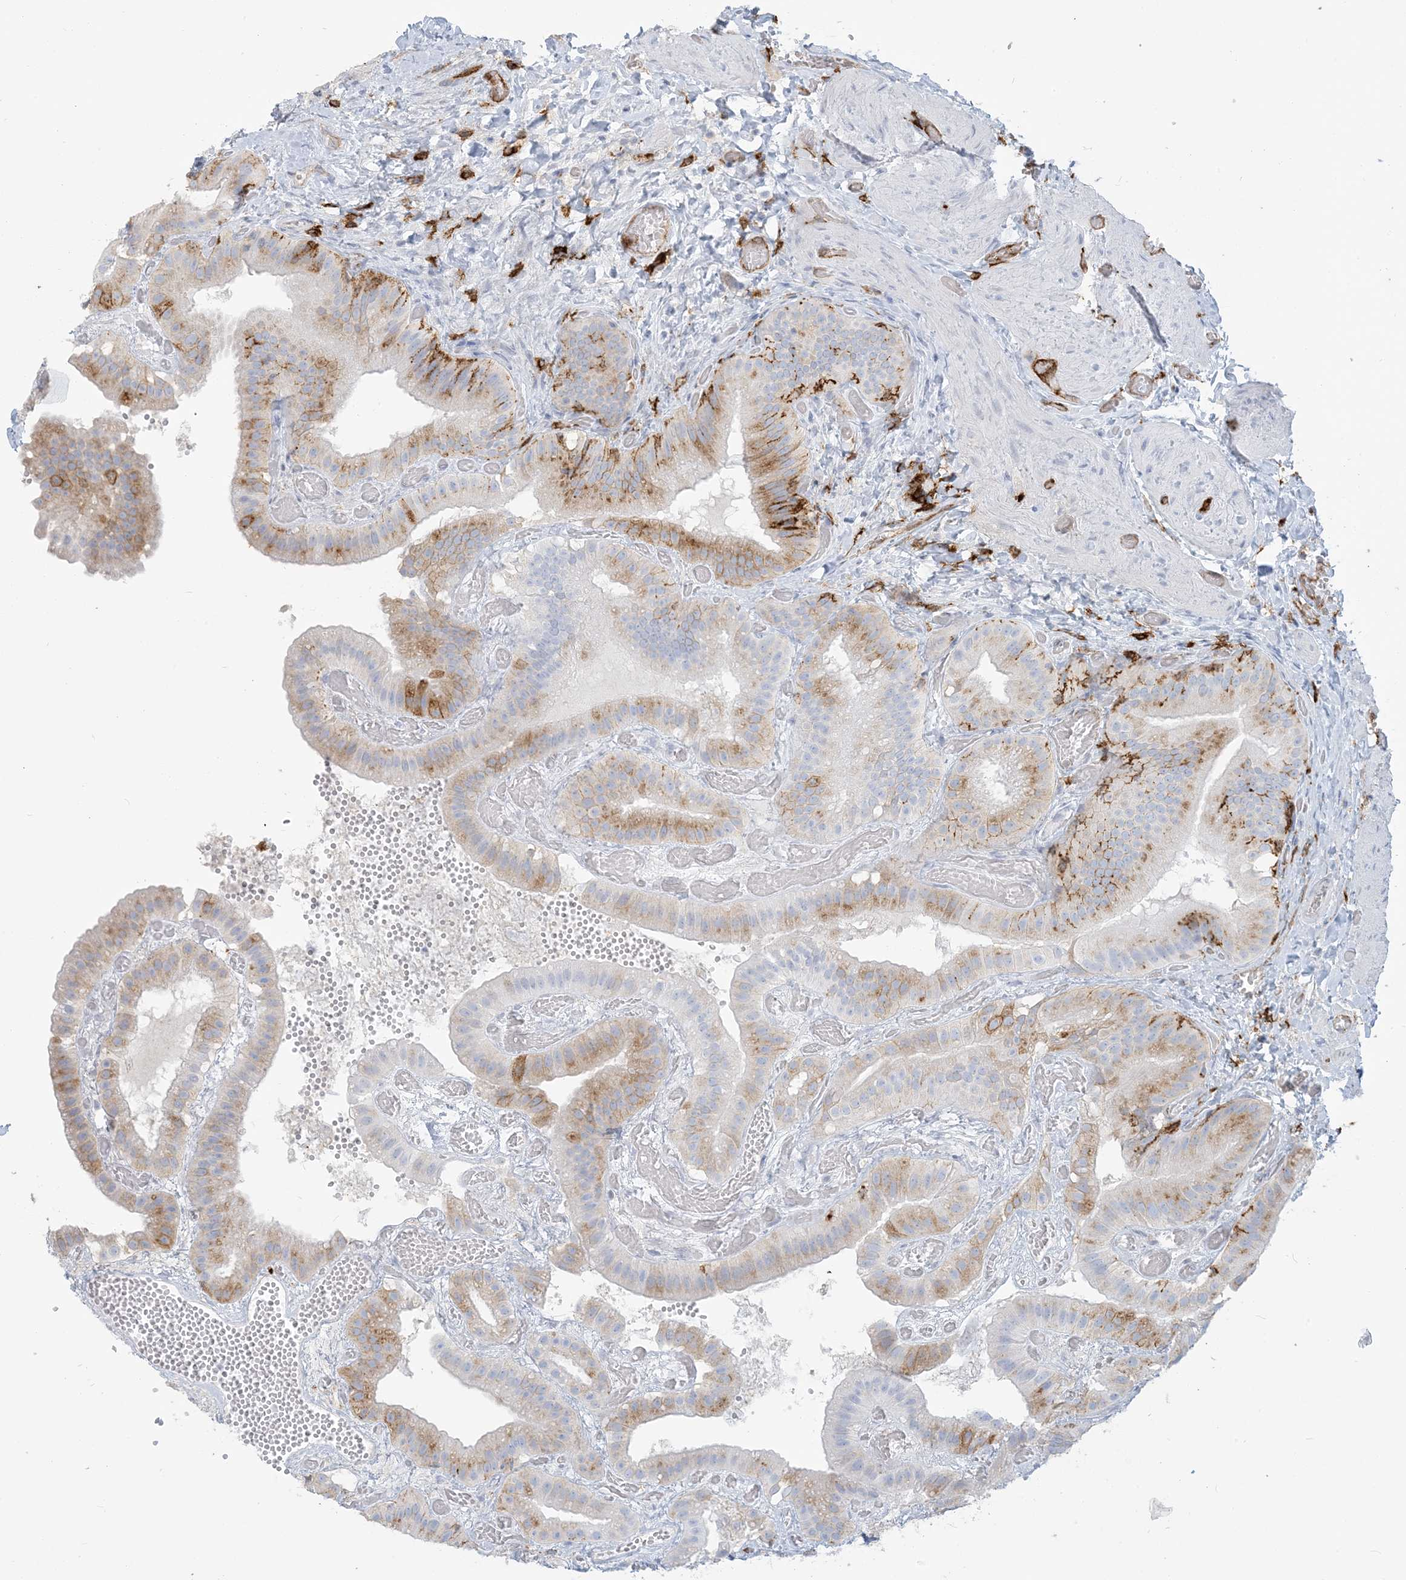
{"staining": {"intensity": "weak", "quantity": "<25%", "location": "cytoplasmic/membranous"}, "tissue": "gallbladder", "cell_type": "Glandular cells", "image_type": "normal", "snomed": [{"axis": "morphology", "description": "Normal tissue, NOS"}, {"axis": "topography", "description": "Gallbladder"}], "caption": "Immunohistochemistry (IHC) micrograph of benign gallbladder: human gallbladder stained with DAB demonstrates no significant protein positivity in glandular cells.", "gene": "HLA", "patient": {"sex": "female", "age": 64}}